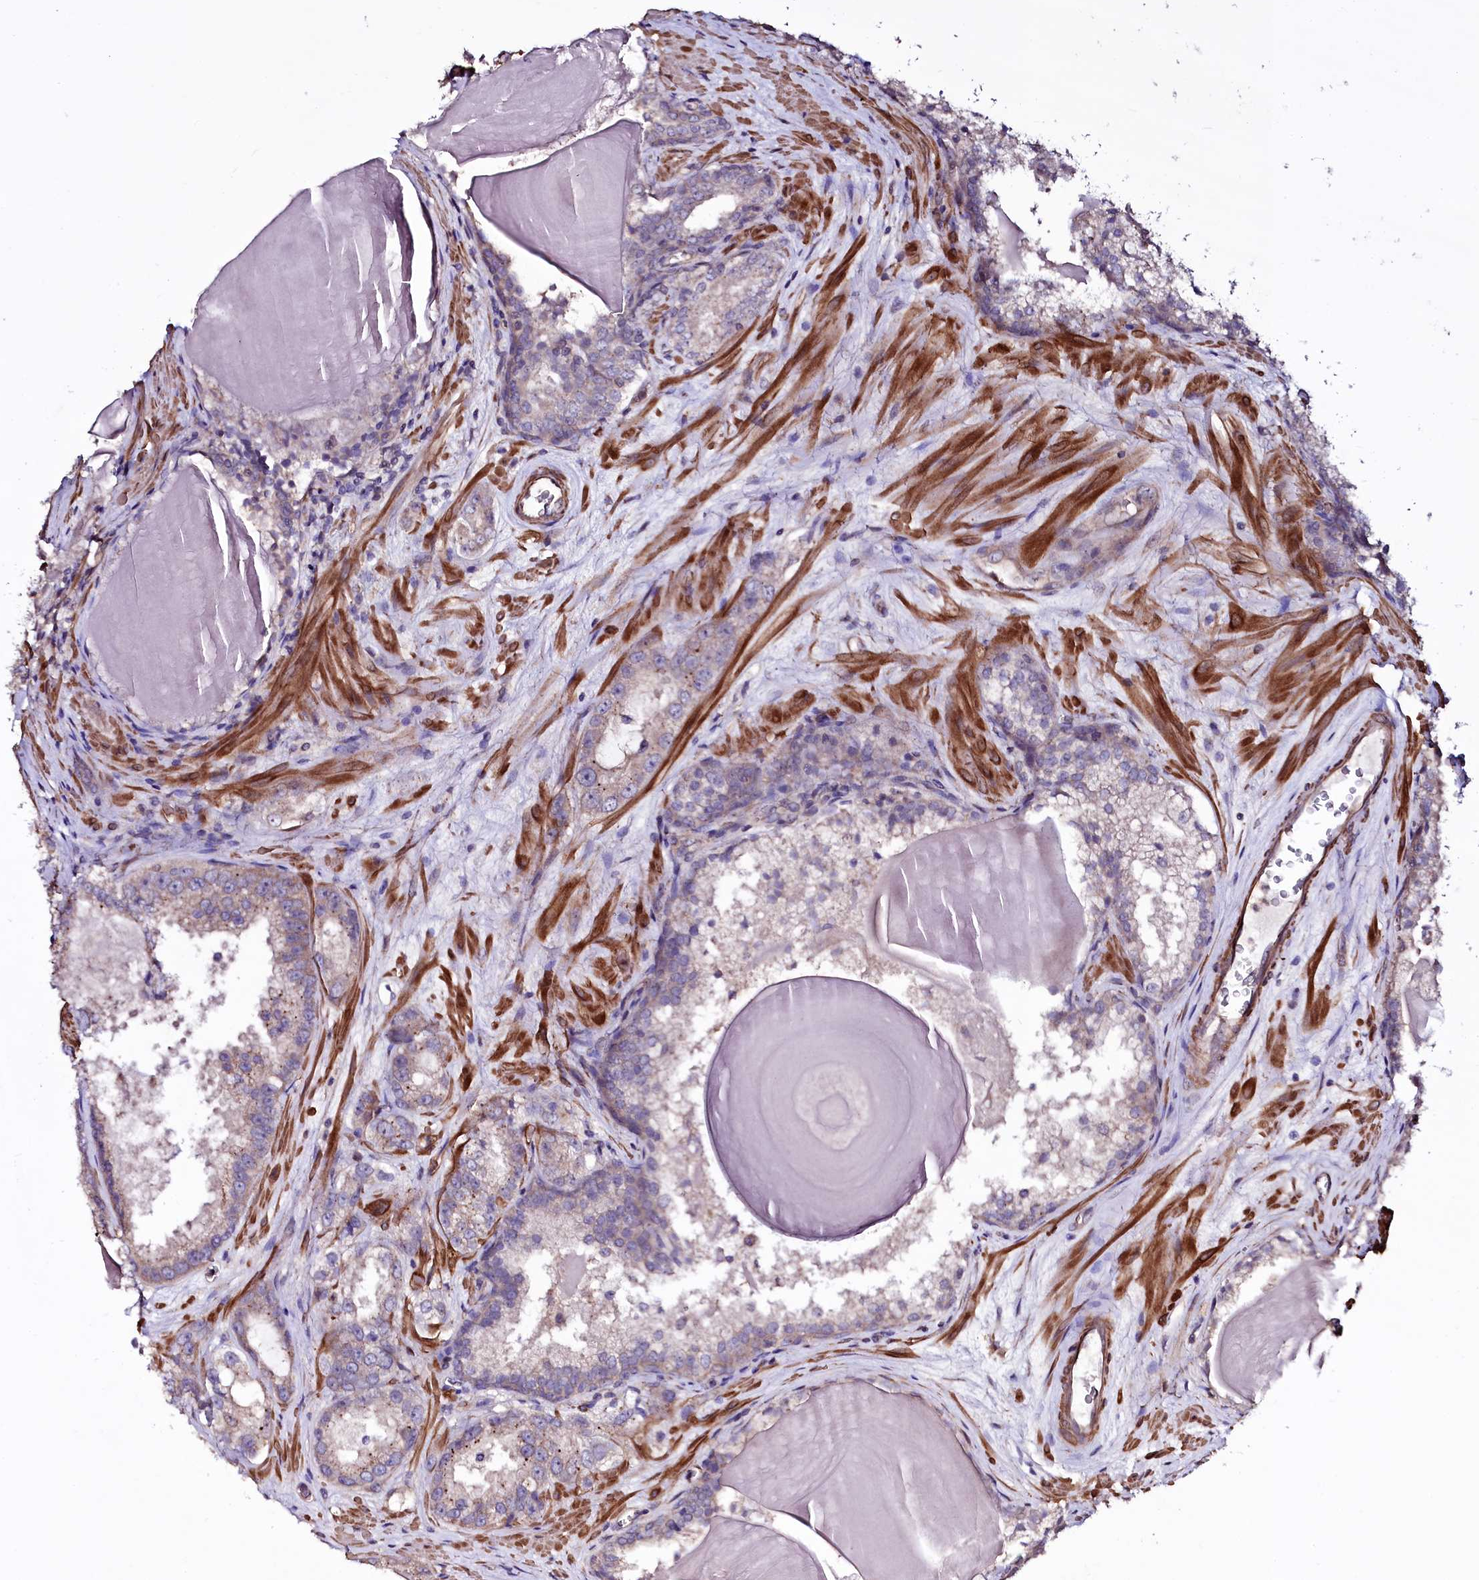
{"staining": {"intensity": "weak", "quantity": "<25%", "location": "cytoplasmic/membranous"}, "tissue": "prostate cancer", "cell_type": "Tumor cells", "image_type": "cancer", "snomed": [{"axis": "morphology", "description": "Adenocarcinoma, Low grade"}, {"axis": "topography", "description": "Prostate"}], "caption": "This is a micrograph of immunohistochemistry staining of prostate cancer (low-grade adenocarcinoma), which shows no staining in tumor cells.", "gene": "WIPF3", "patient": {"sex": "male", "age": 47}}